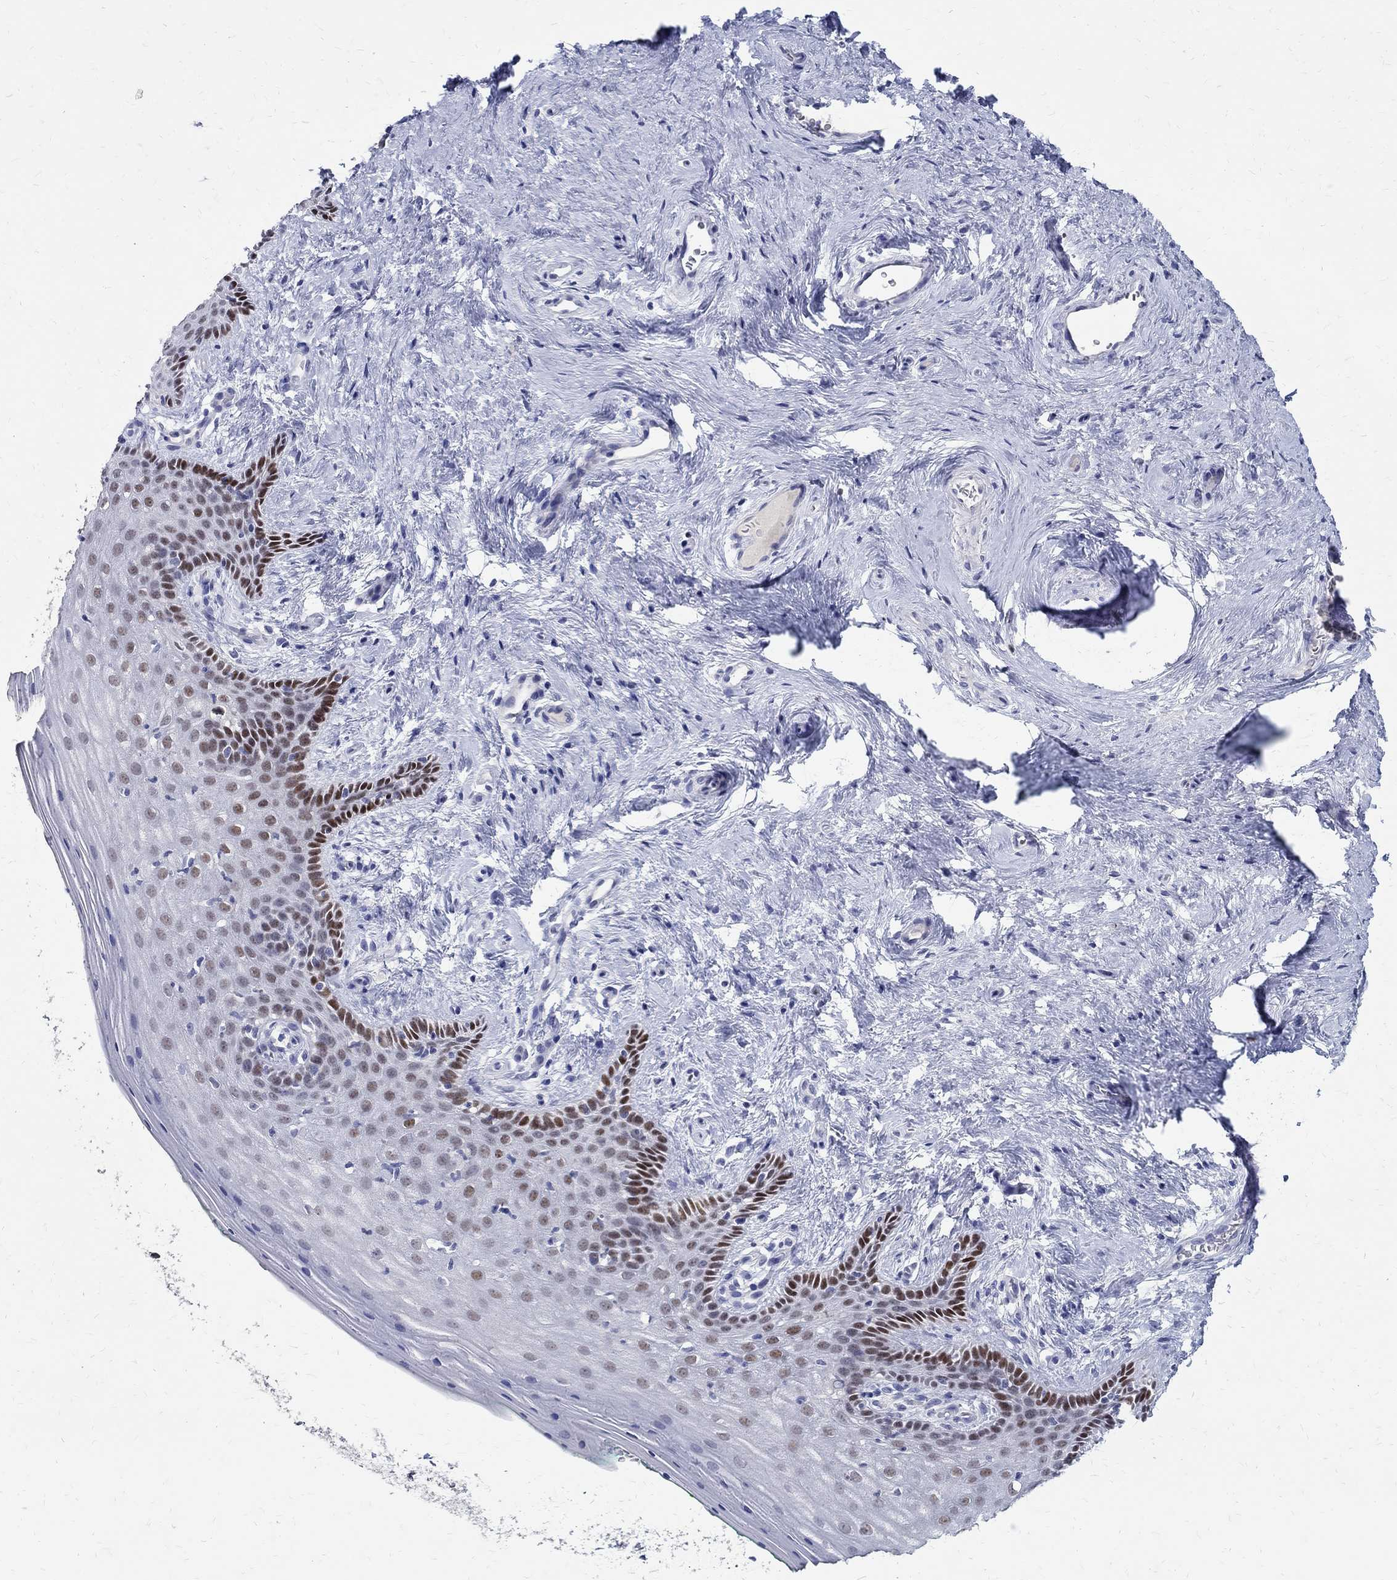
{"staining": {"intensity": "moderate", "quantity": "25%-75%", "location": "nuclear"}, "tissue": "vagina", "cell_type": "Squamous epithelial cells", "image_type": "normal", "snomed": [{"axis": "morphology", "description": "Normal tissue, NOS"}, {"axis": "topography", "description": "Vagina"}], "caption": "Benign vagina exhibits moderate nuclear expression in approximately 25%-75% of squamous epithelial cells The staining was performed using DAB to visualize the protein expression in brown, while the nuclei were stained in blue with hematoxylin (Magnification: 20x)..", "gene": "SOX2", "patient": {"sex": "female", "age": 45}}